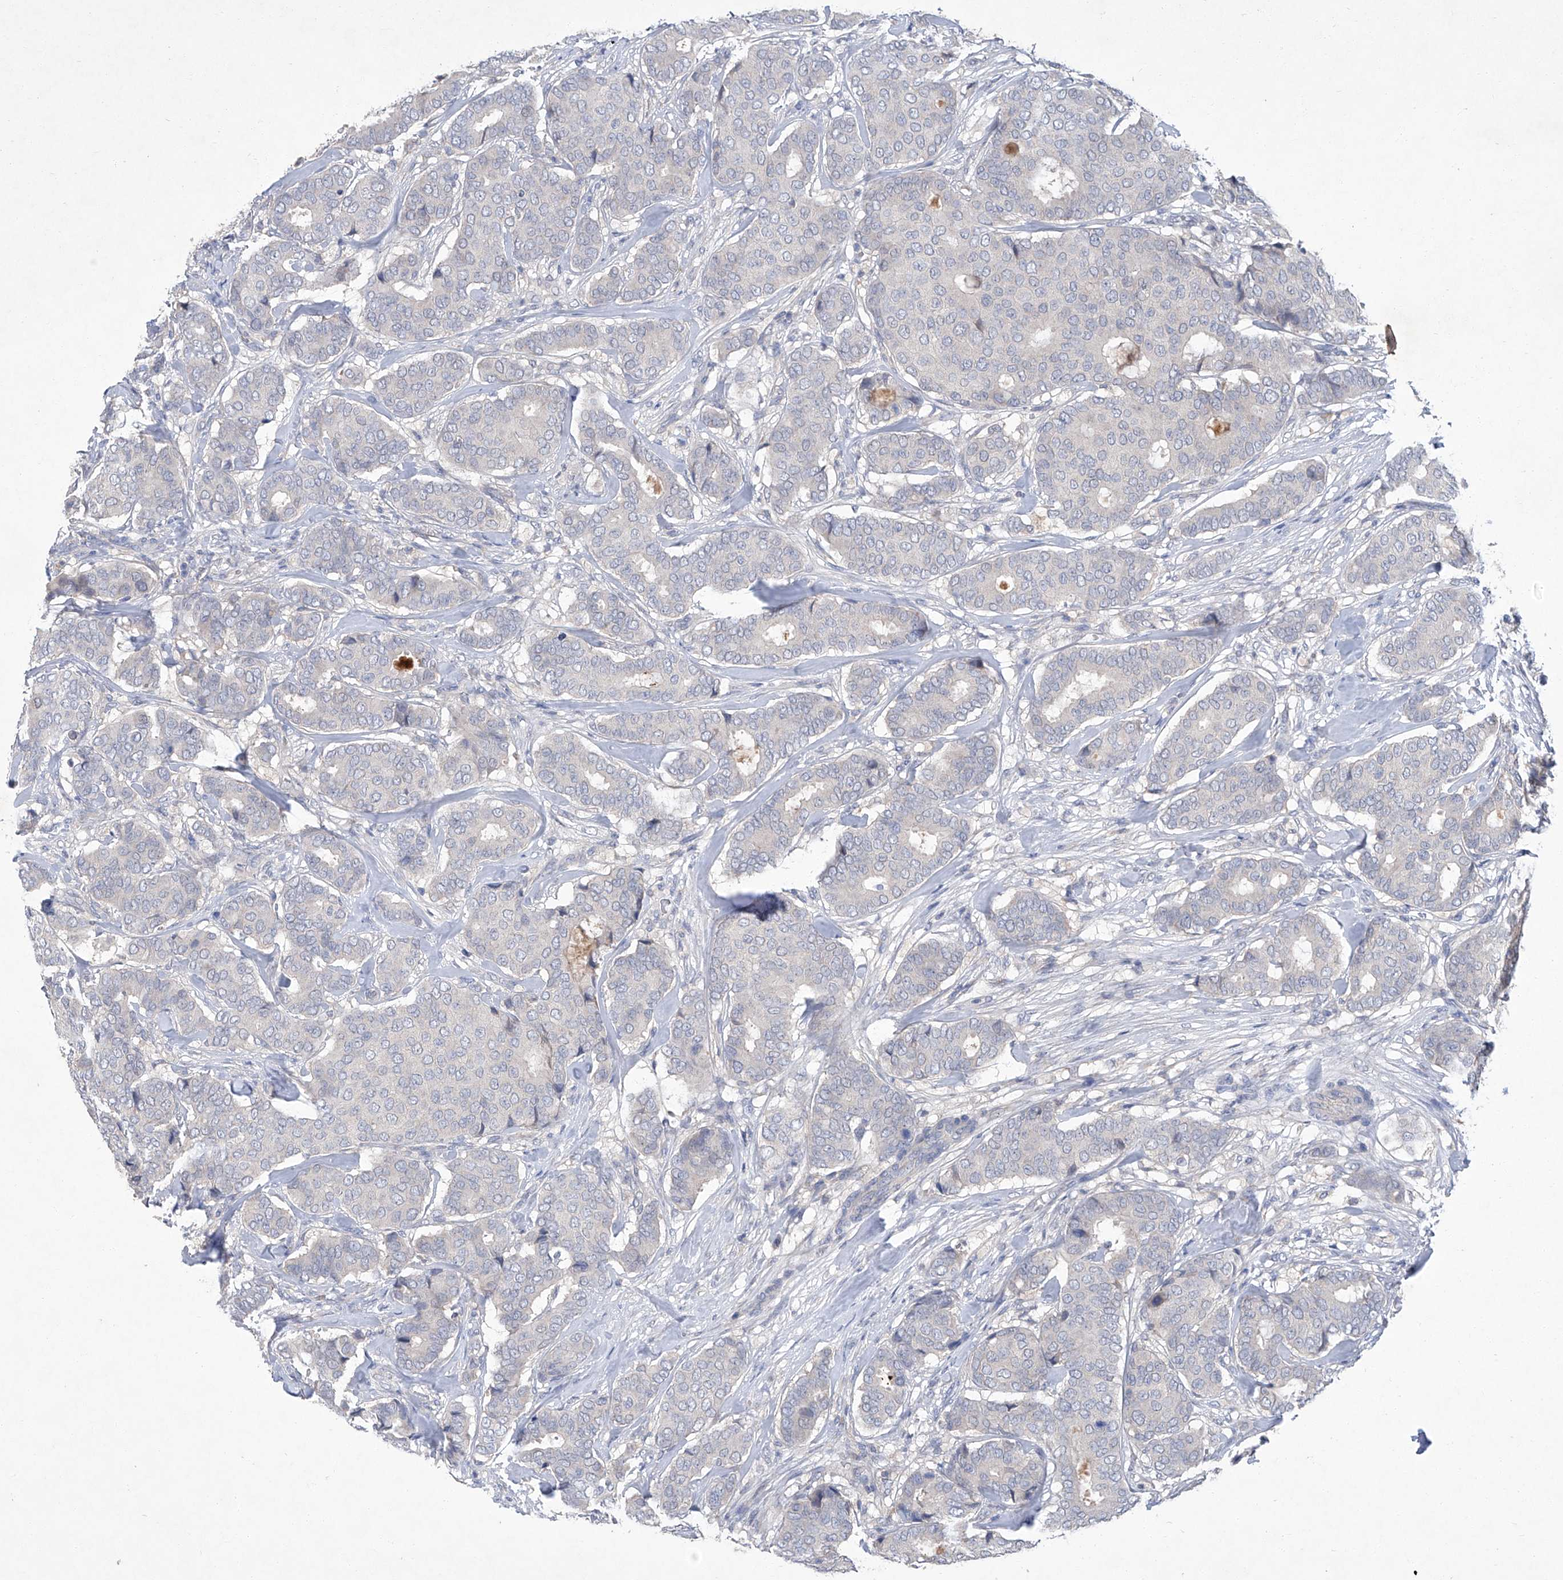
{"staining": {"intensity": "negative", "quantity": "none", "location": "none"}, "tissue": "breast cancer", "cell_type": "Tumor cells", "image_type": "cancer", "snomed": [{"axis": "morphology", "description": "Duct carcinoma"}, {"axis": "topography", "description": "Breast"}], "caption": "A high-resolution micrograph shows immunohistochemistry staining of infiltrating ductal carcinoma (breast), which exhibits no significant staining in tumor cells.", "gene": "SBK2", "patient": {"sex": "female", "age": 75}}